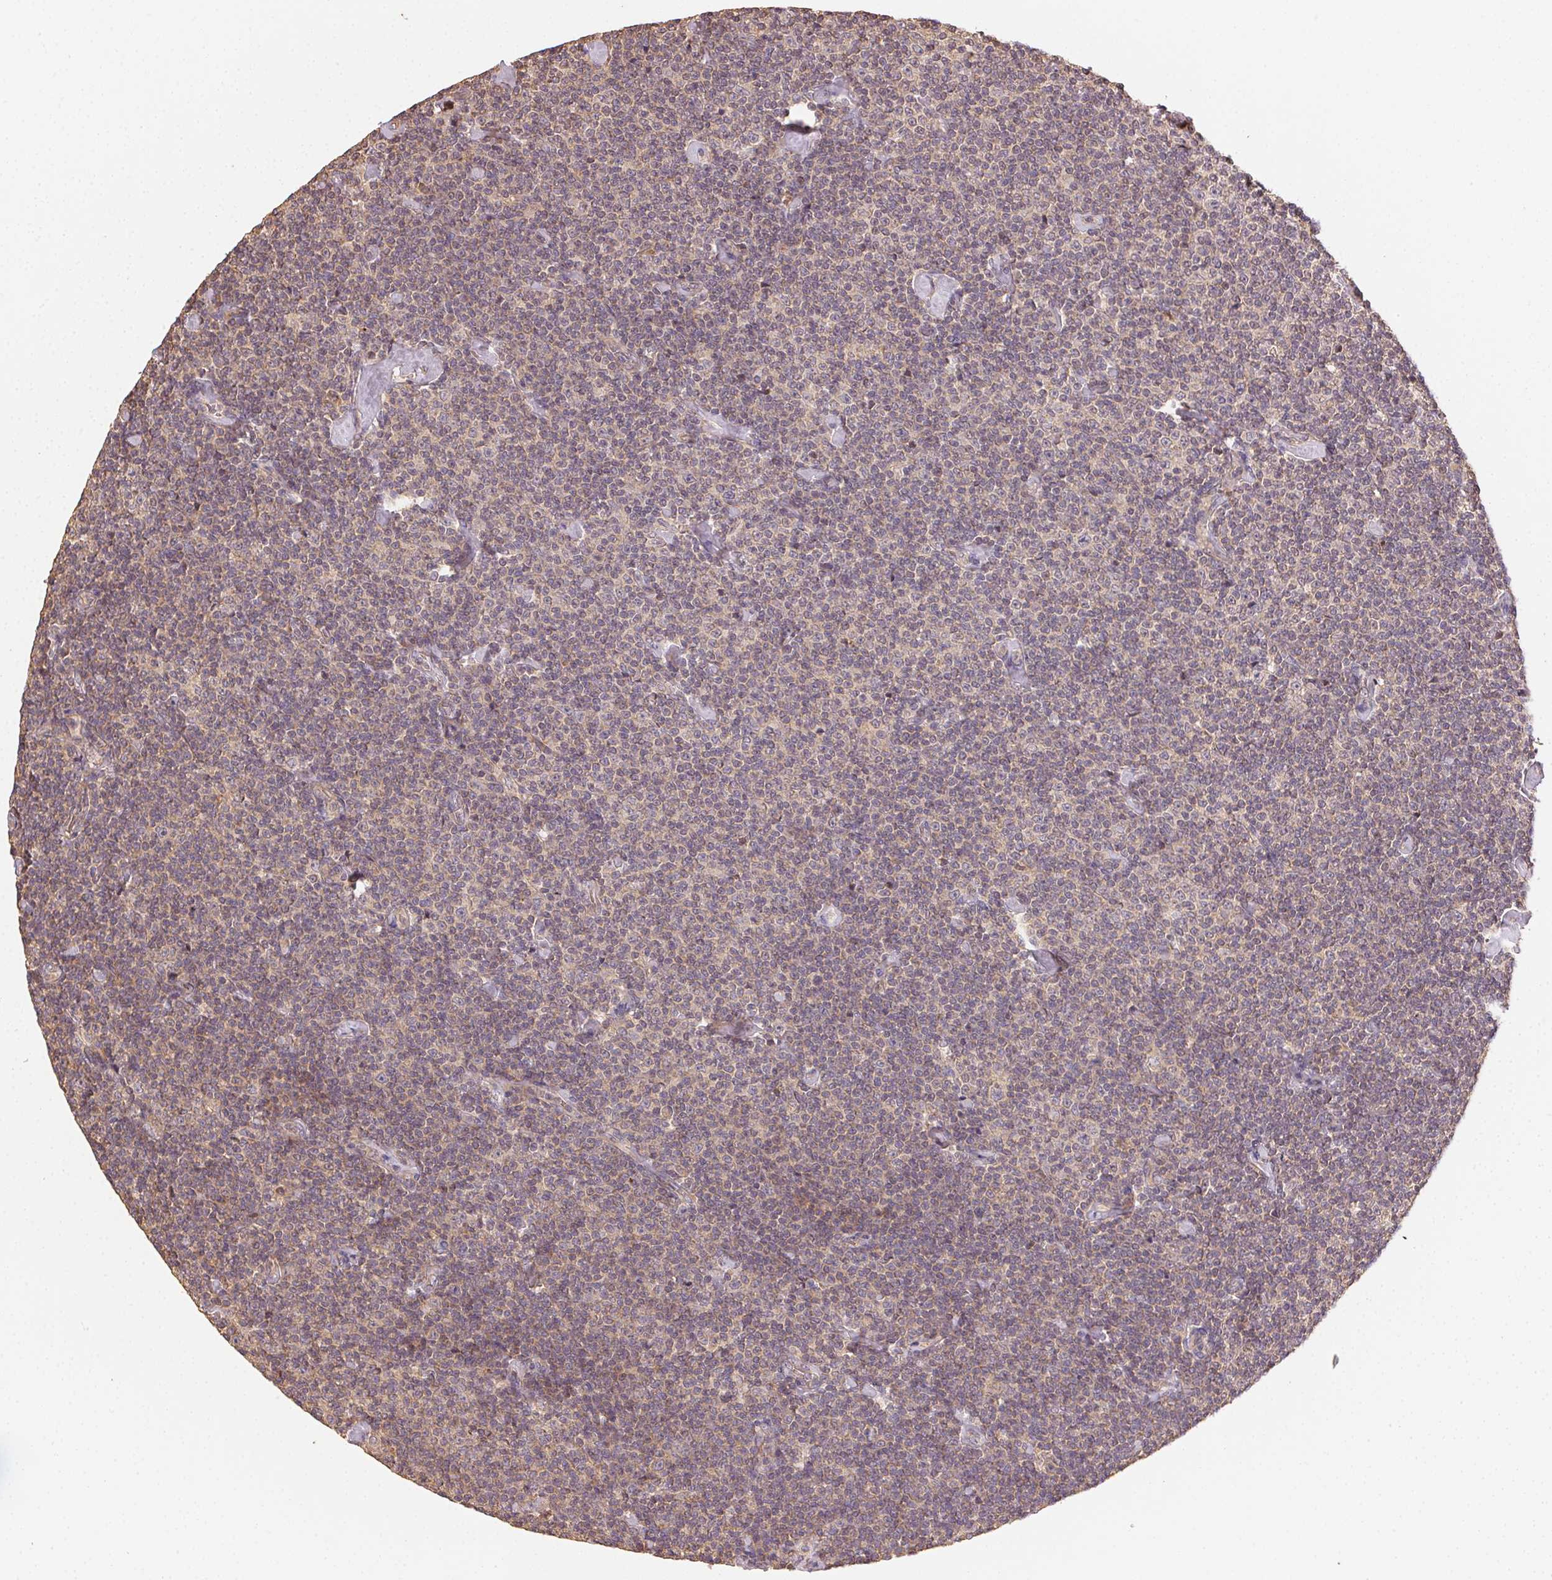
{"staining": {"intensity": "weak", "quantity": "<25%", "location": "cytoplasmic/membranous"}, "tissue": "lymphoma", "cell_type": "Tumor cells", "image_type": "cancer", "snomed": [{"axis": "morphology", "description": "Malignant lymphoma, non-Hodgkin's type, Low grade"}, {"axis": "topography", "description": "Lymph node"}], "caption": "Lymphoma was stained to show a protein in brown. There is no significant expression in tumor cells.", "gene": "RALA", "patient": {"sex": "male", "age": 81}}